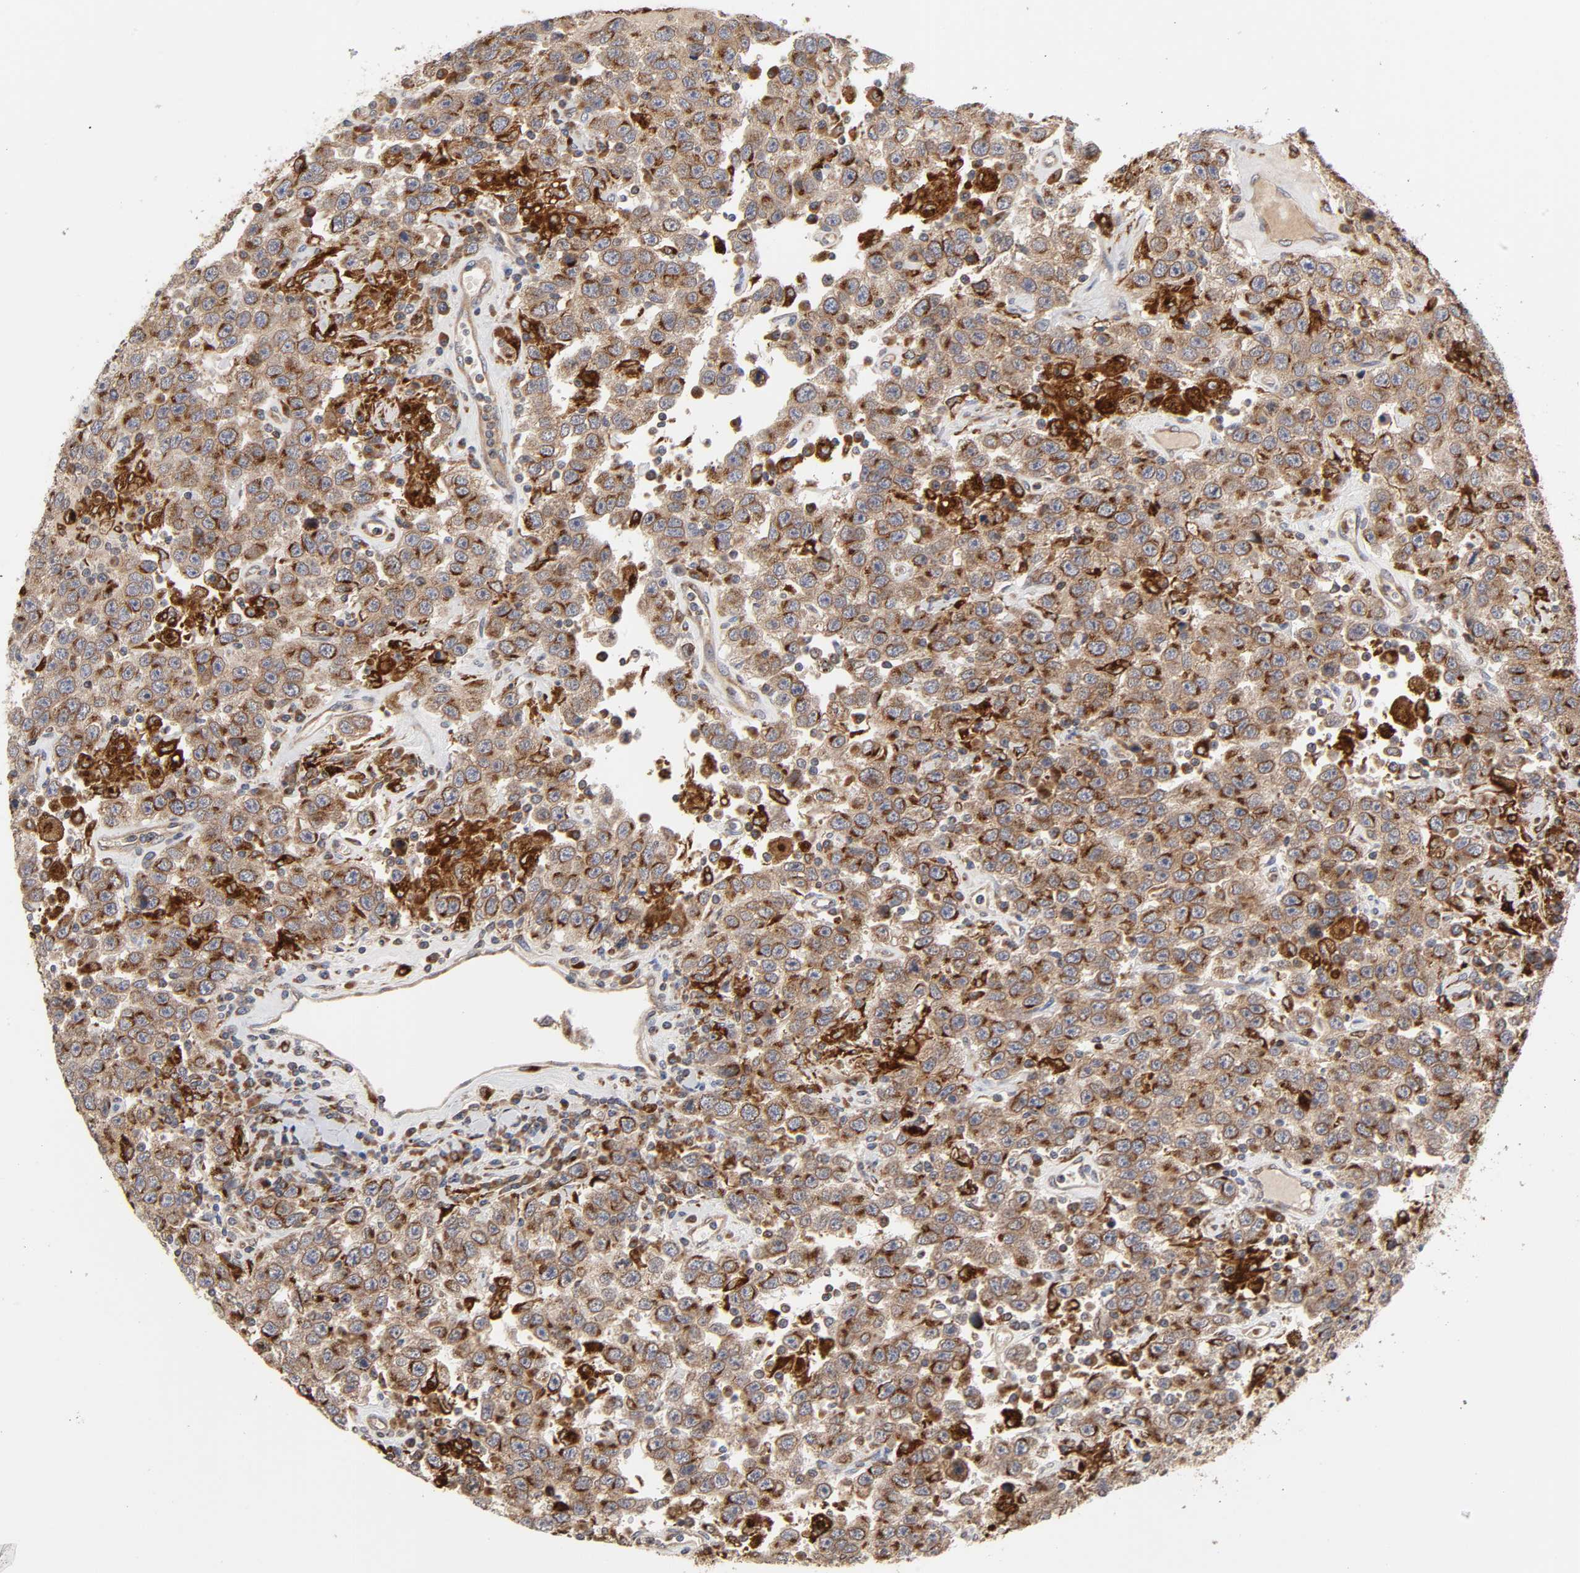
{"staining": {"intensity": "moderate", "quantity": ">75%", "location": "cytoplasmic/membranous"}, "tissue": "testis cancer", "cell_type": "Tumor cells", "image_type": "cancer", "snomed": [{"axis": "morphology", "description": "Seminoma, NOS"}, {"axis": "topography", "description": "Testis"}], "caption": "The immunohistochemical stain shows moderate cytoplasmic/membranous expression in tumor cells of seminoma (testis) tissue. The staining is performed using DAB (3,3'-diaminobenzidine) brown chromogen to label protein expression. The nuclei are counter-stained blue using hematoxylin.", "gene": "GNPTG", "patient": {"sex": "male", "age": 41}}